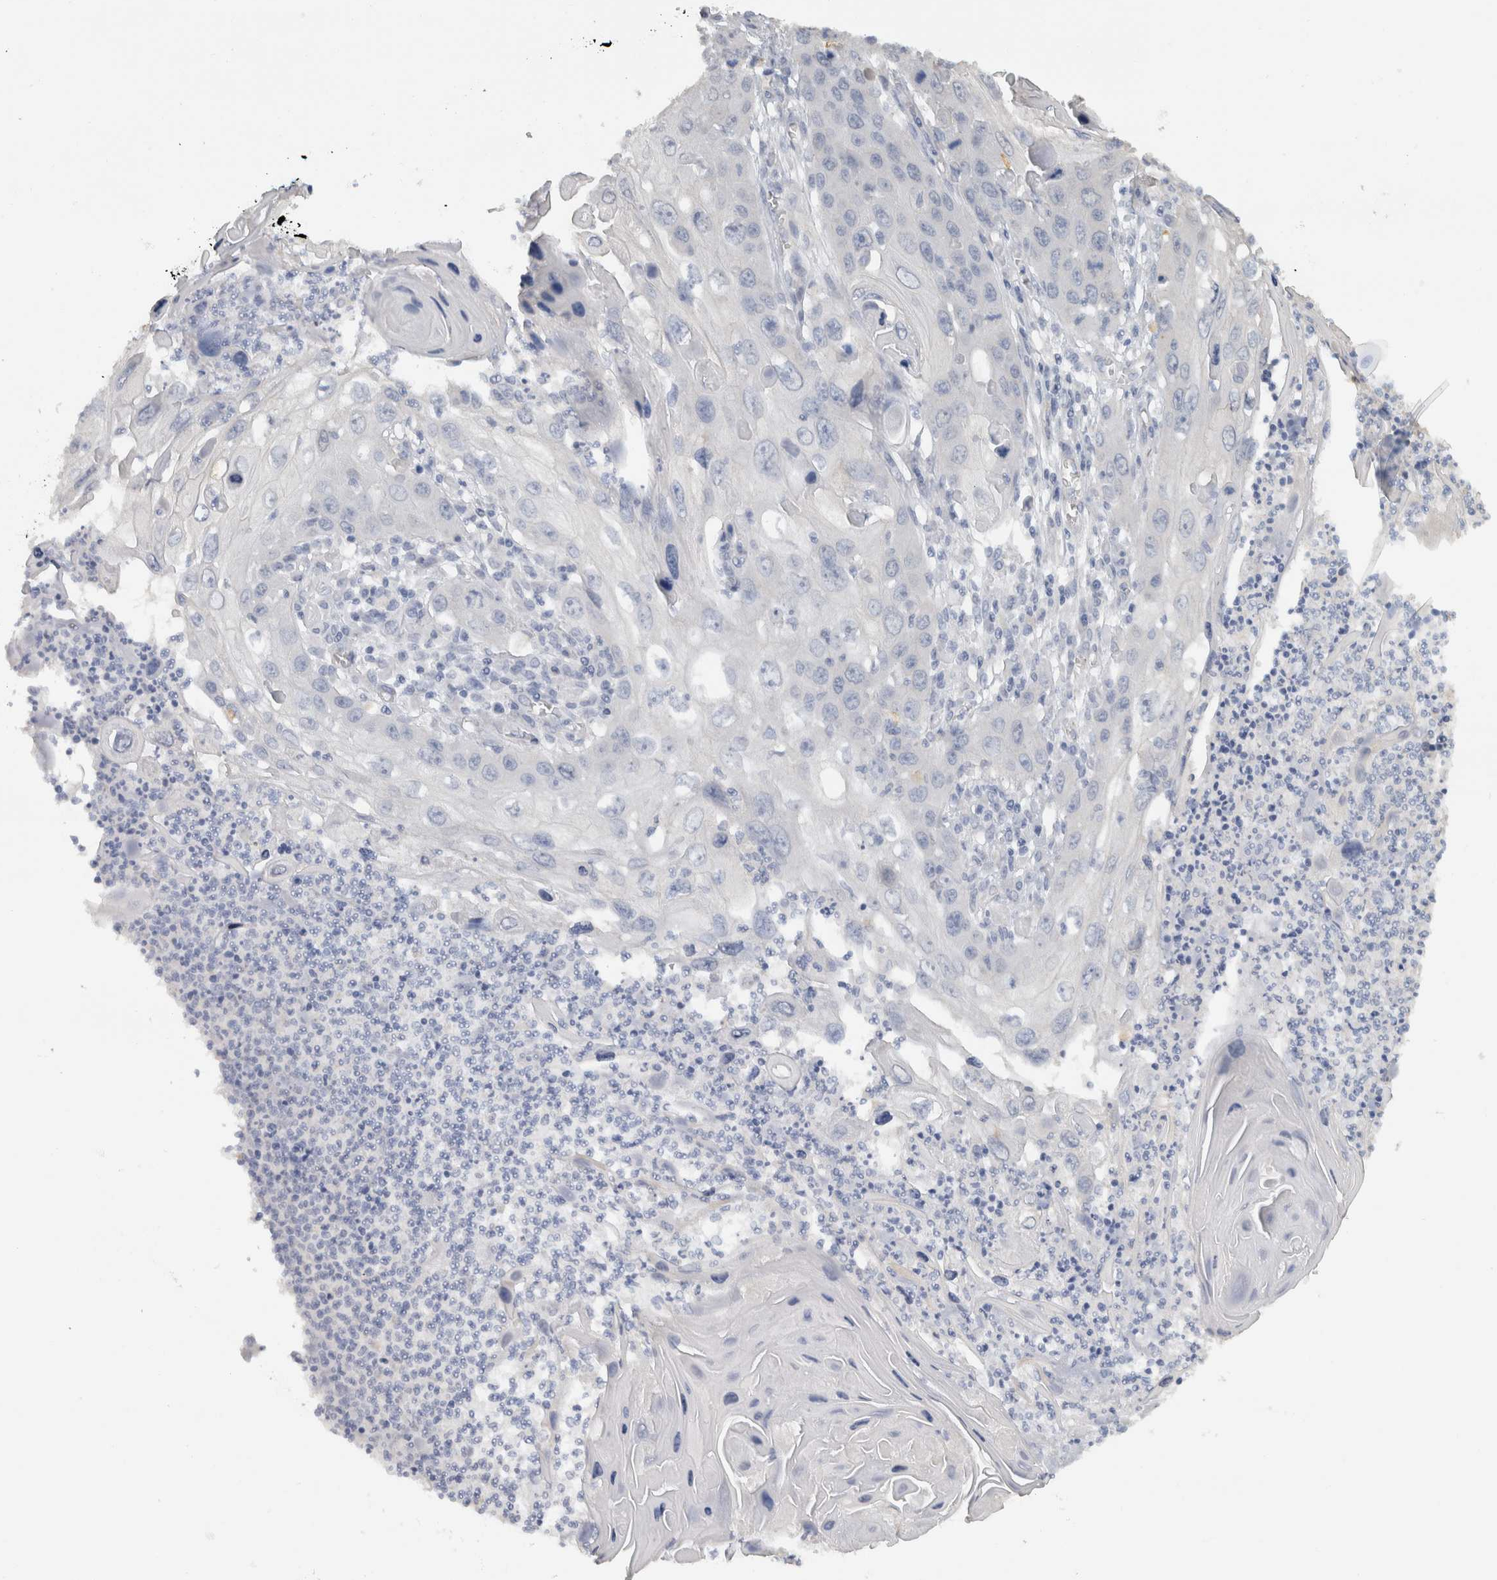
{"staining": {"intensity": "negative", "quantity": "none", "location": "none"}, "tissue": "skin cancer", "cell_type": "Tumor cells", "image_type": "cancer", "snomed": [{"axis": "morphology", "description": "Squamous cell carcinoma, NOS"}, {"axis": "topography", "description": "Skin"}], "caption": "This is an immunohistochemistry micrograph of skin squamous cell carcinoma. There is no expression in tumor cells.", "gene": "NEFM", "patient": {"sex": "male", "age": 55}}